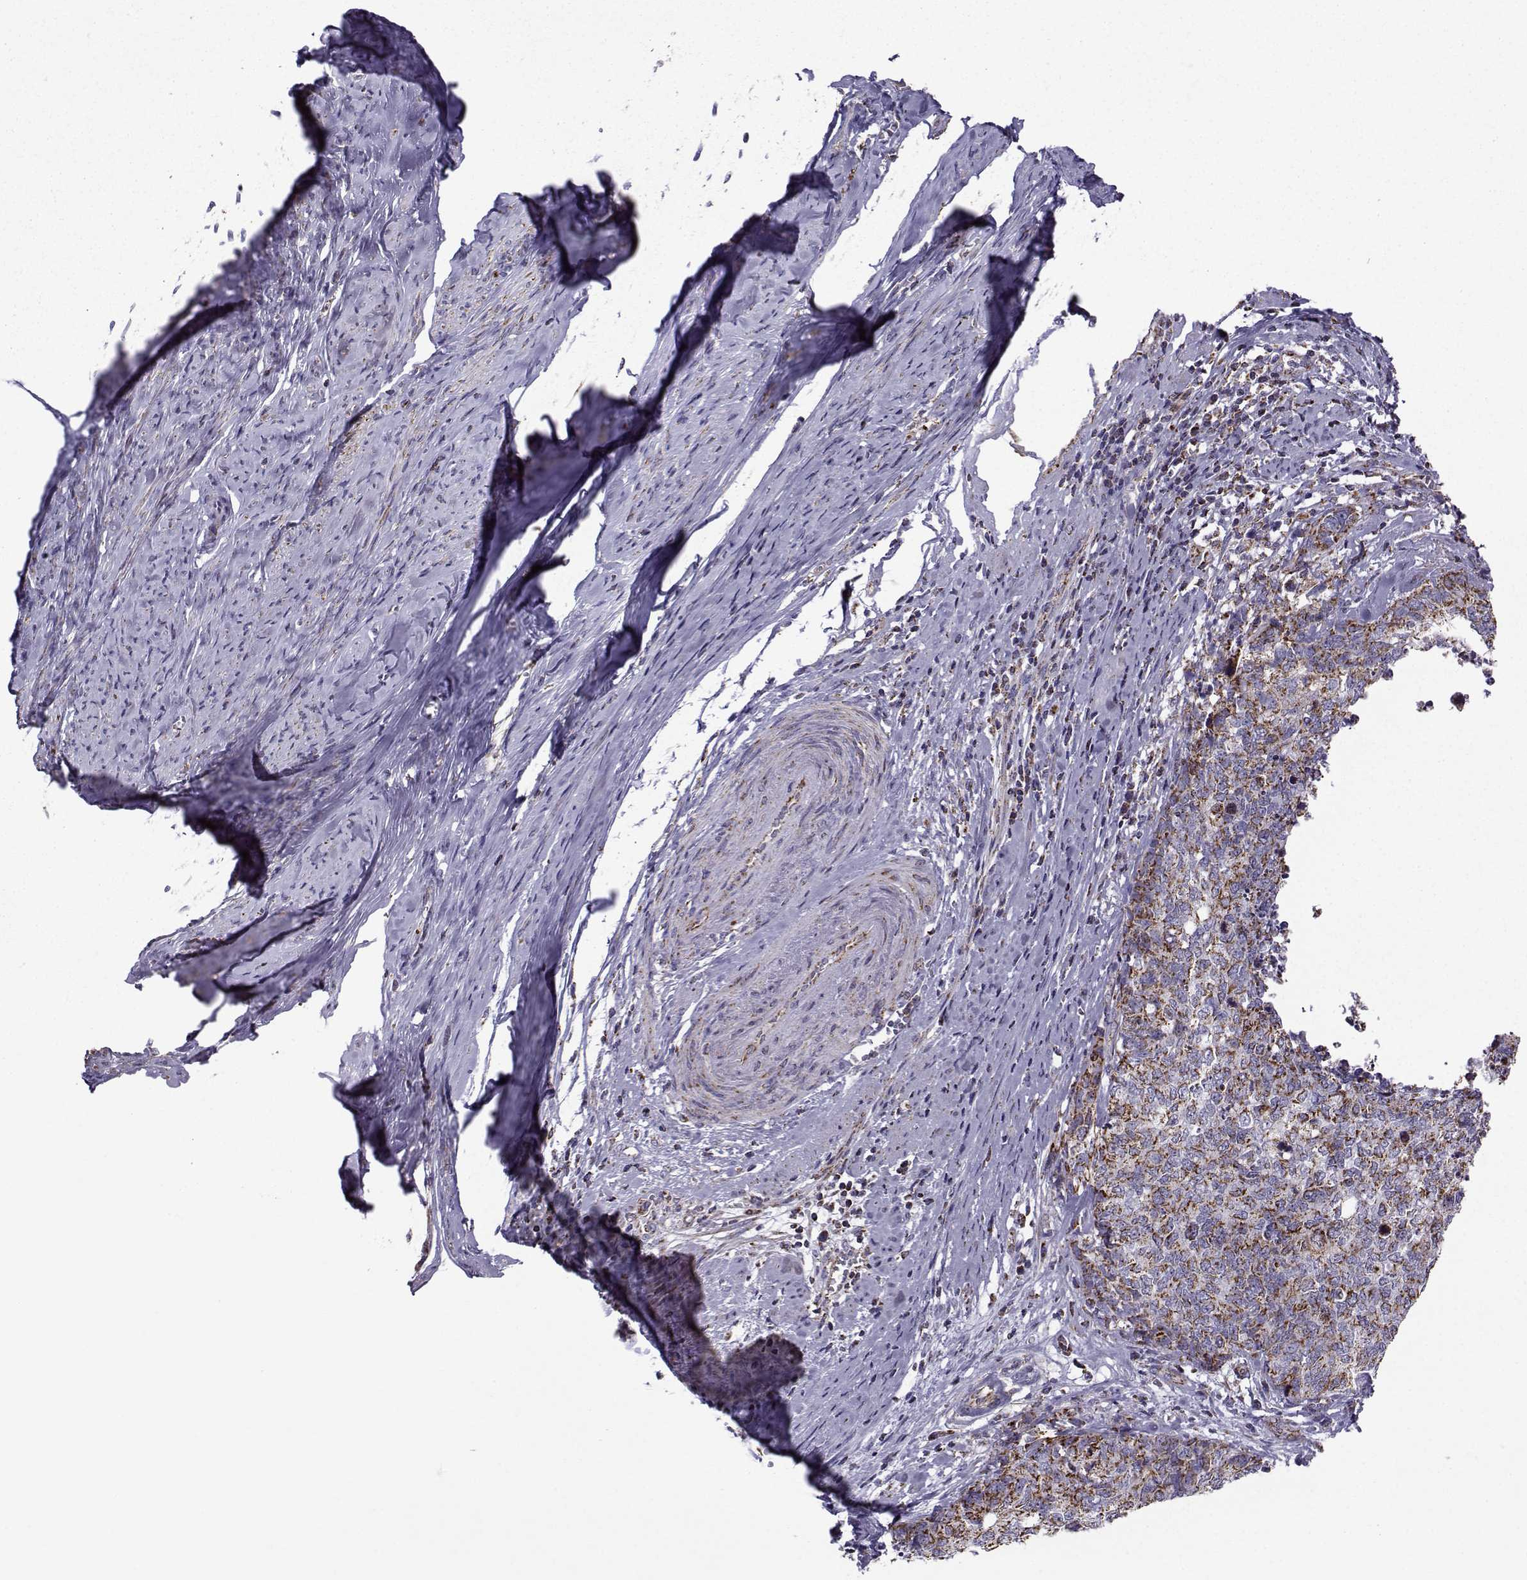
{"staining": {"intensity": "moderate", "quantity": ">75%", "location": "cytoplasmic/membranous"}, "tissue": "cervical cancer", "cell_type": "Tumor cells", "image_type": "cancer", "snomed": [{"axis": "morphology", "description": "Squamous cell carcinoma, NOS"}, {"axis": "topography", "description": "Cervix"}], "caption": "The histopathology image reveals staining of cervical squamous cell carcinoma, revealing moderate cytoplasmic/membranous protein staining (brown color) within tumor cells.", "gene": "NECAB3", "patient": {"sex": "female", "age": 63}}